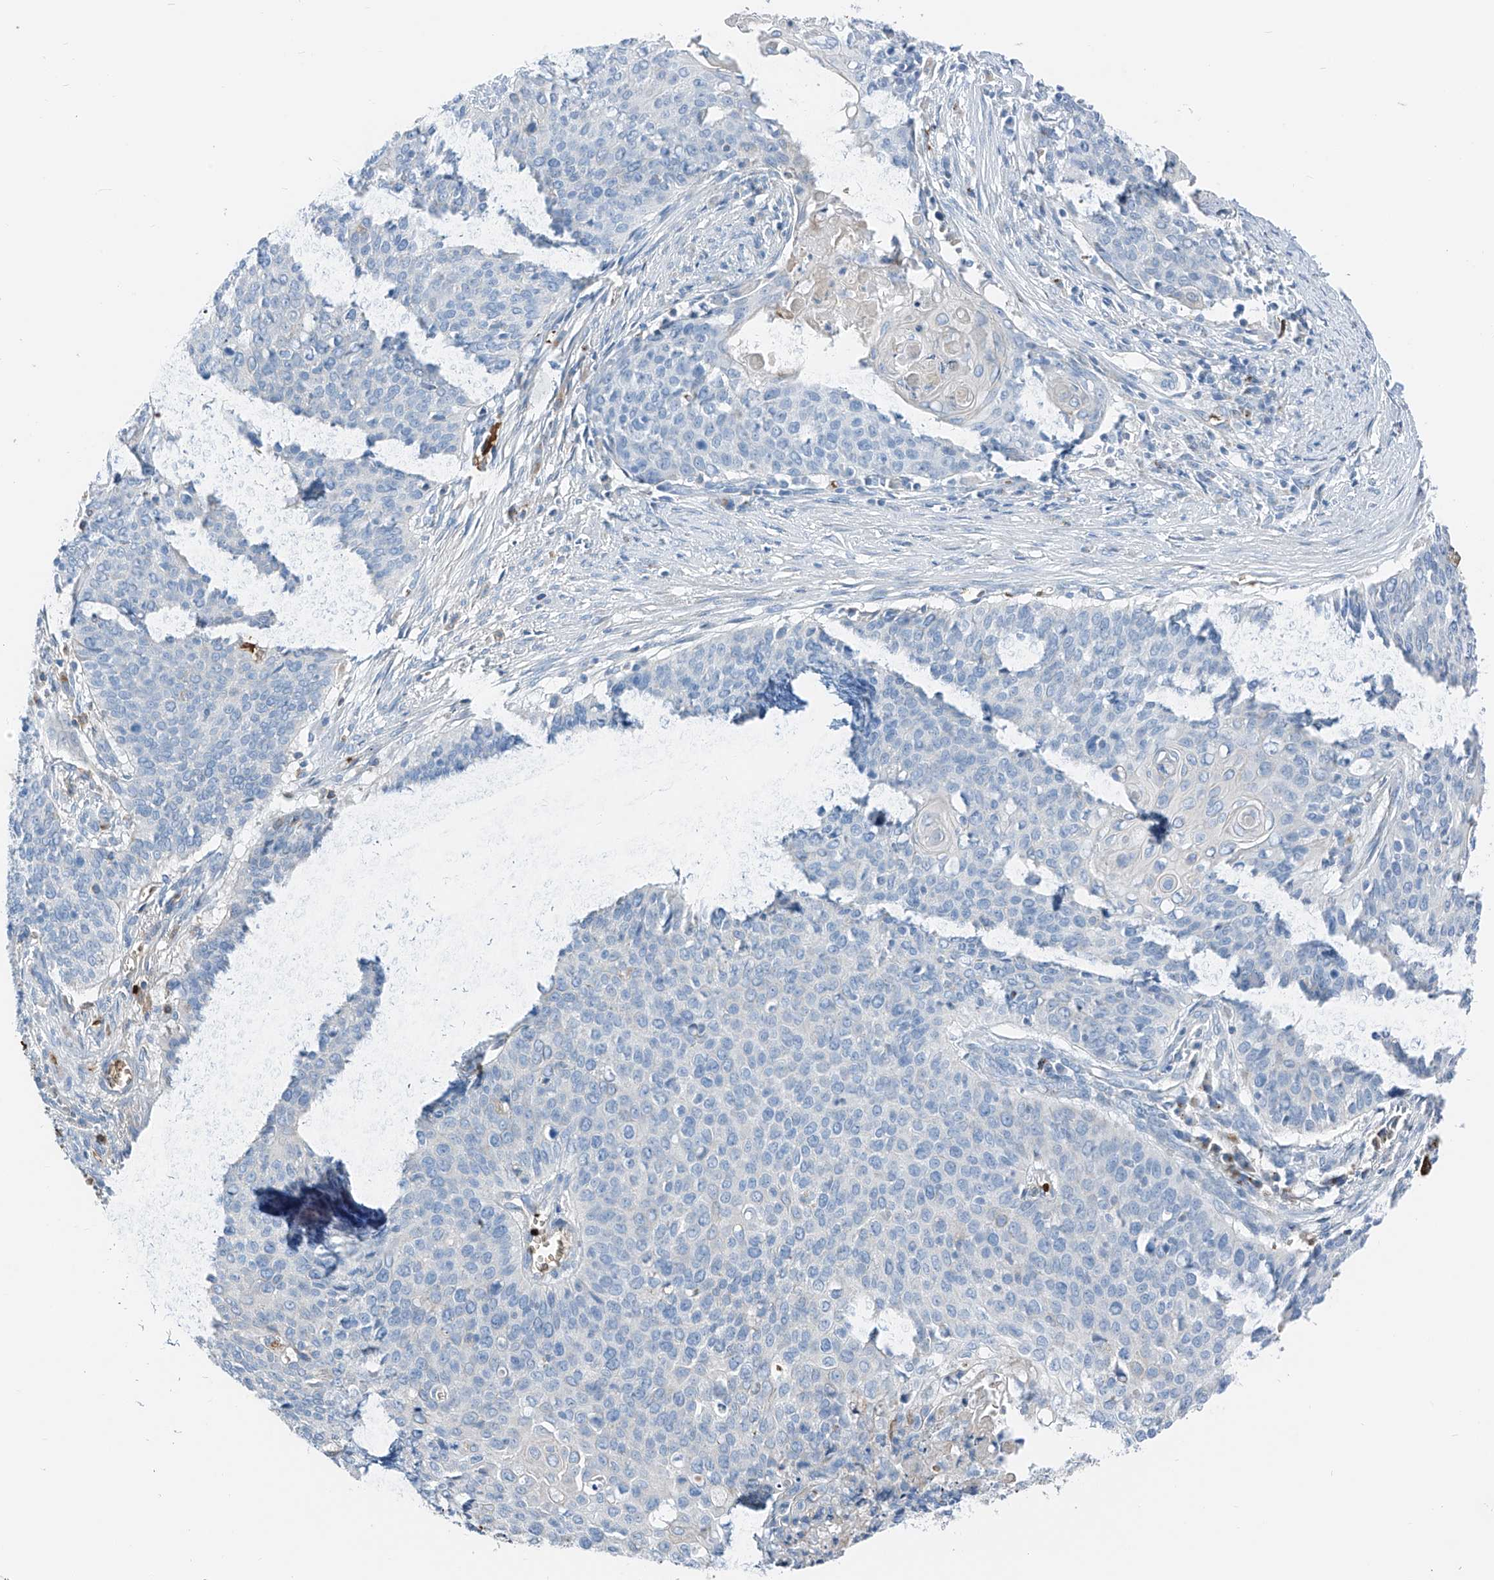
{"staining": {"intensity": "negative", "quantity": "none", "location": "none"}, "tissue": "cervical cancer", "cell_type": "Tumor cells", "image_type": "cancer", "snomed": [{"axis": "morphology", "description": "Squamous cell carcinoma, NOS"}, {"axis": "topography", "description": "Cervix"}], "caption": "DAB (3,3'-diaminobenzidine) immunohistochemical staining of cervical cancer shows no significant expression in tumor cells.", "gene": "PRSS23", "patient": {"sex": "female", "age": 39}}